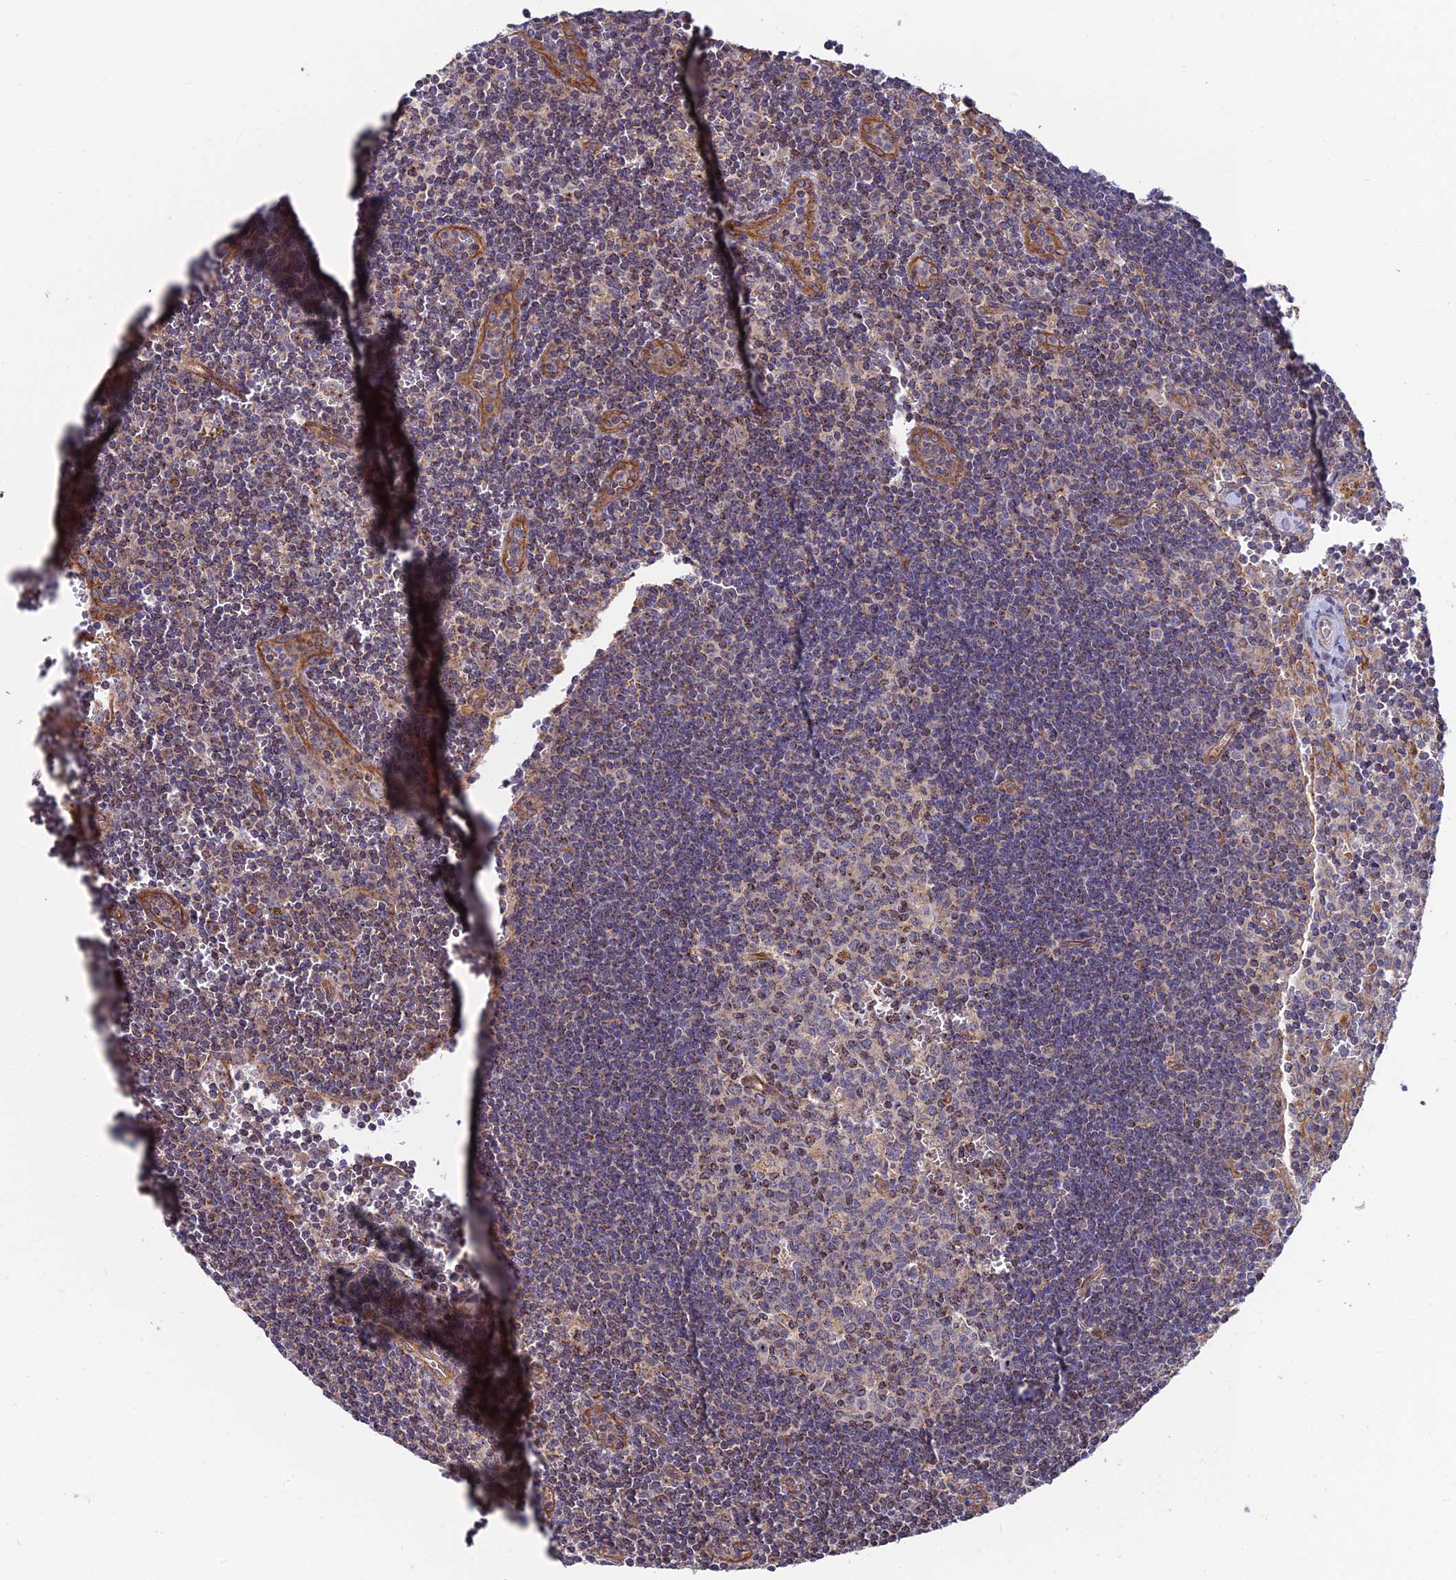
{"staining": {"intensity": "moderate", "quantity": "<25%", "location": "cytoplasmic/membranous"}, "tissue": "lymph node", "cell_type": "Germinal center cells", "image_type": "normal", "snomed": [{"axis": "morphology", "description": "Normal tissue, NOS"}, {"axis": "topography", "description": "Lymph node"}], "caption": "Human lymph node stained with a protein marker displays moderate staining in germinal center cells.", "gene": "QRFP", "patient": {"sex": "female", "age": 32}}